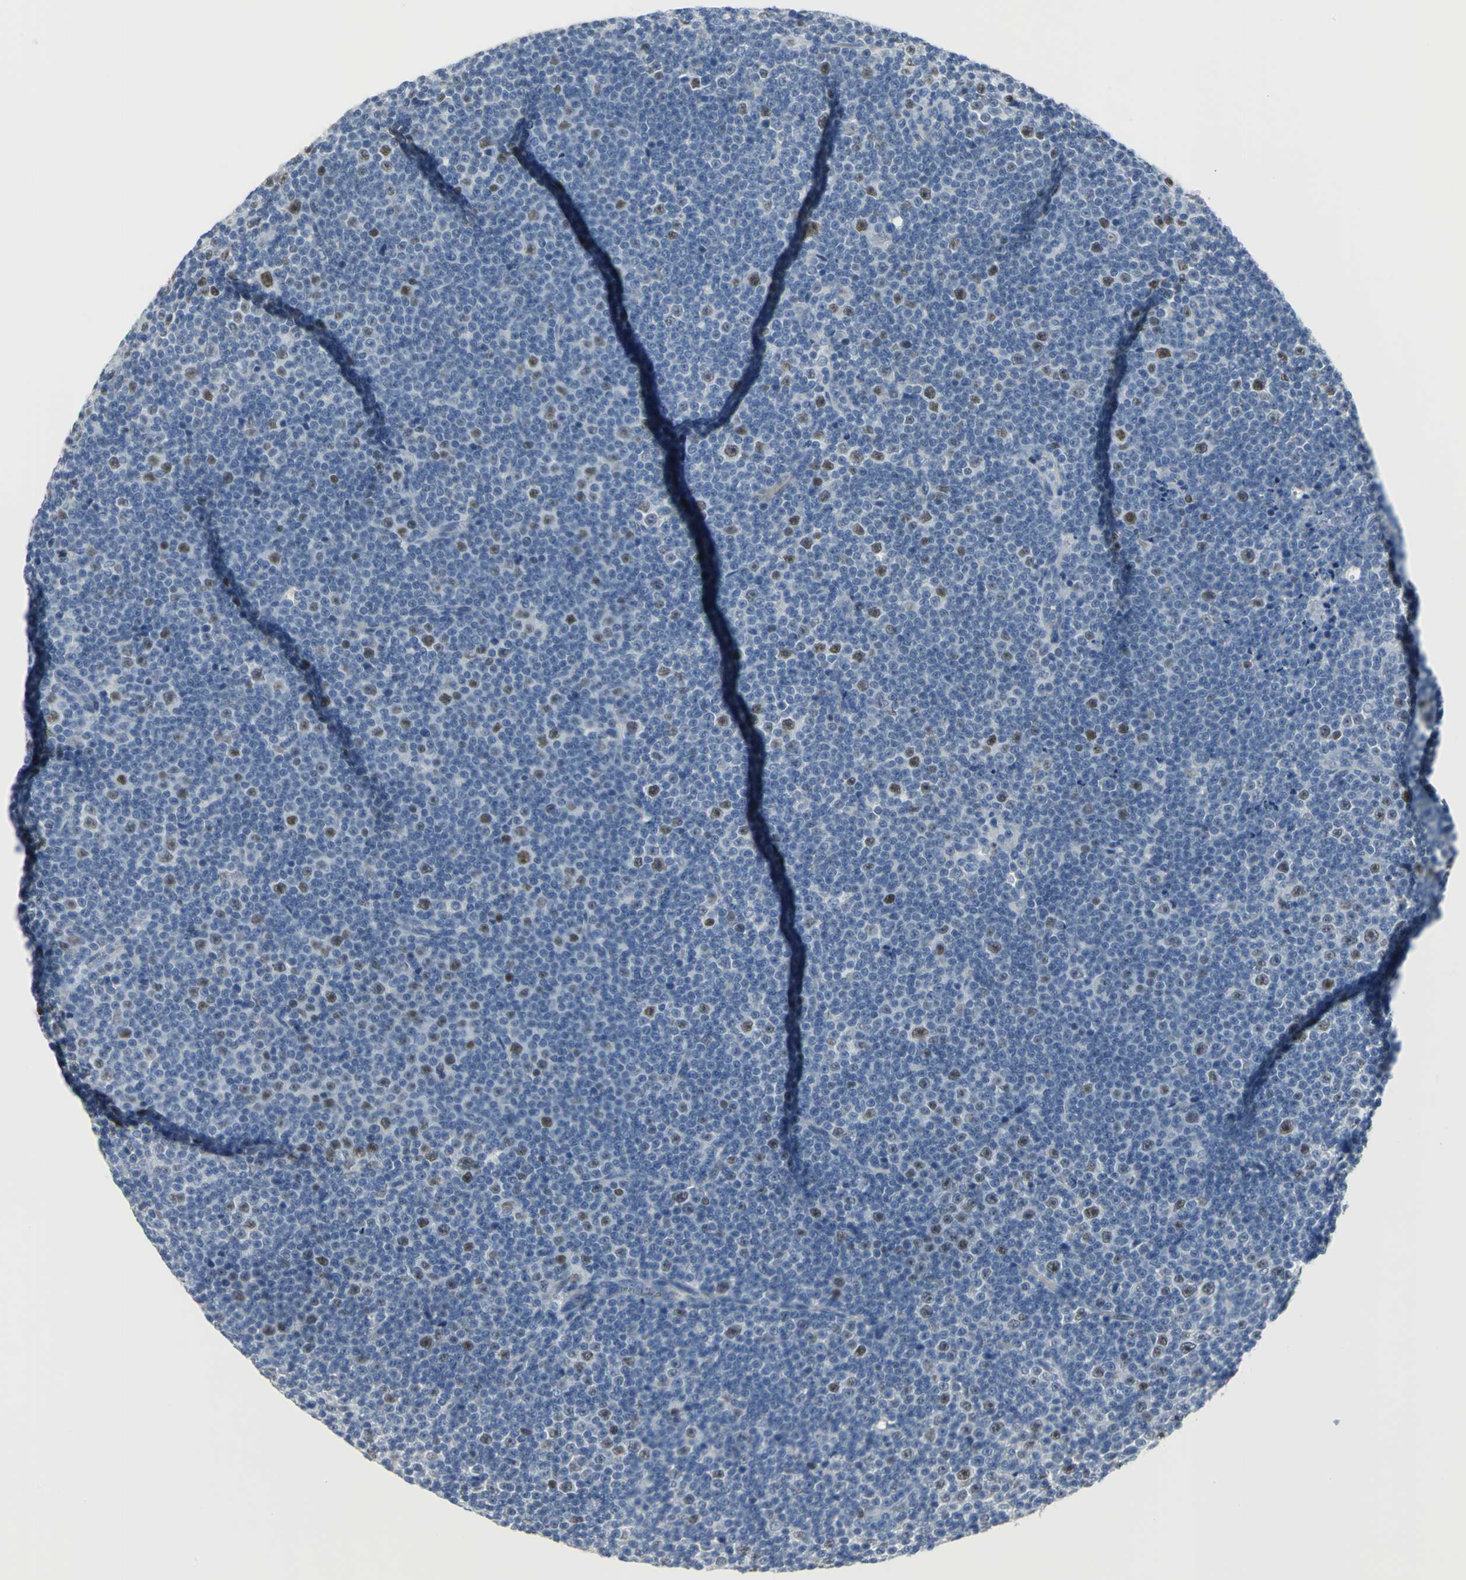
{"staining": {"intensity": "moderate", "quantity": "<25%", "location": "nuclear"}, "tissue": "lymphoma", "cell_type": "Tumor cells", "image_type": "cancer", "snomed": [{"axis": "morphology", "description": "Malignant lymphoma, non-Hodgkin's type, Low grade"}, {"axis": "topography", "description": "Lymph node"}], "caption": "Immunohistochemistry of lymphoma exhibits low levels of moderate nuclear staining in approximately <25% of tumor cells.", "gene": "MCM3", "patient": {"sex": "female", "age": 67}}